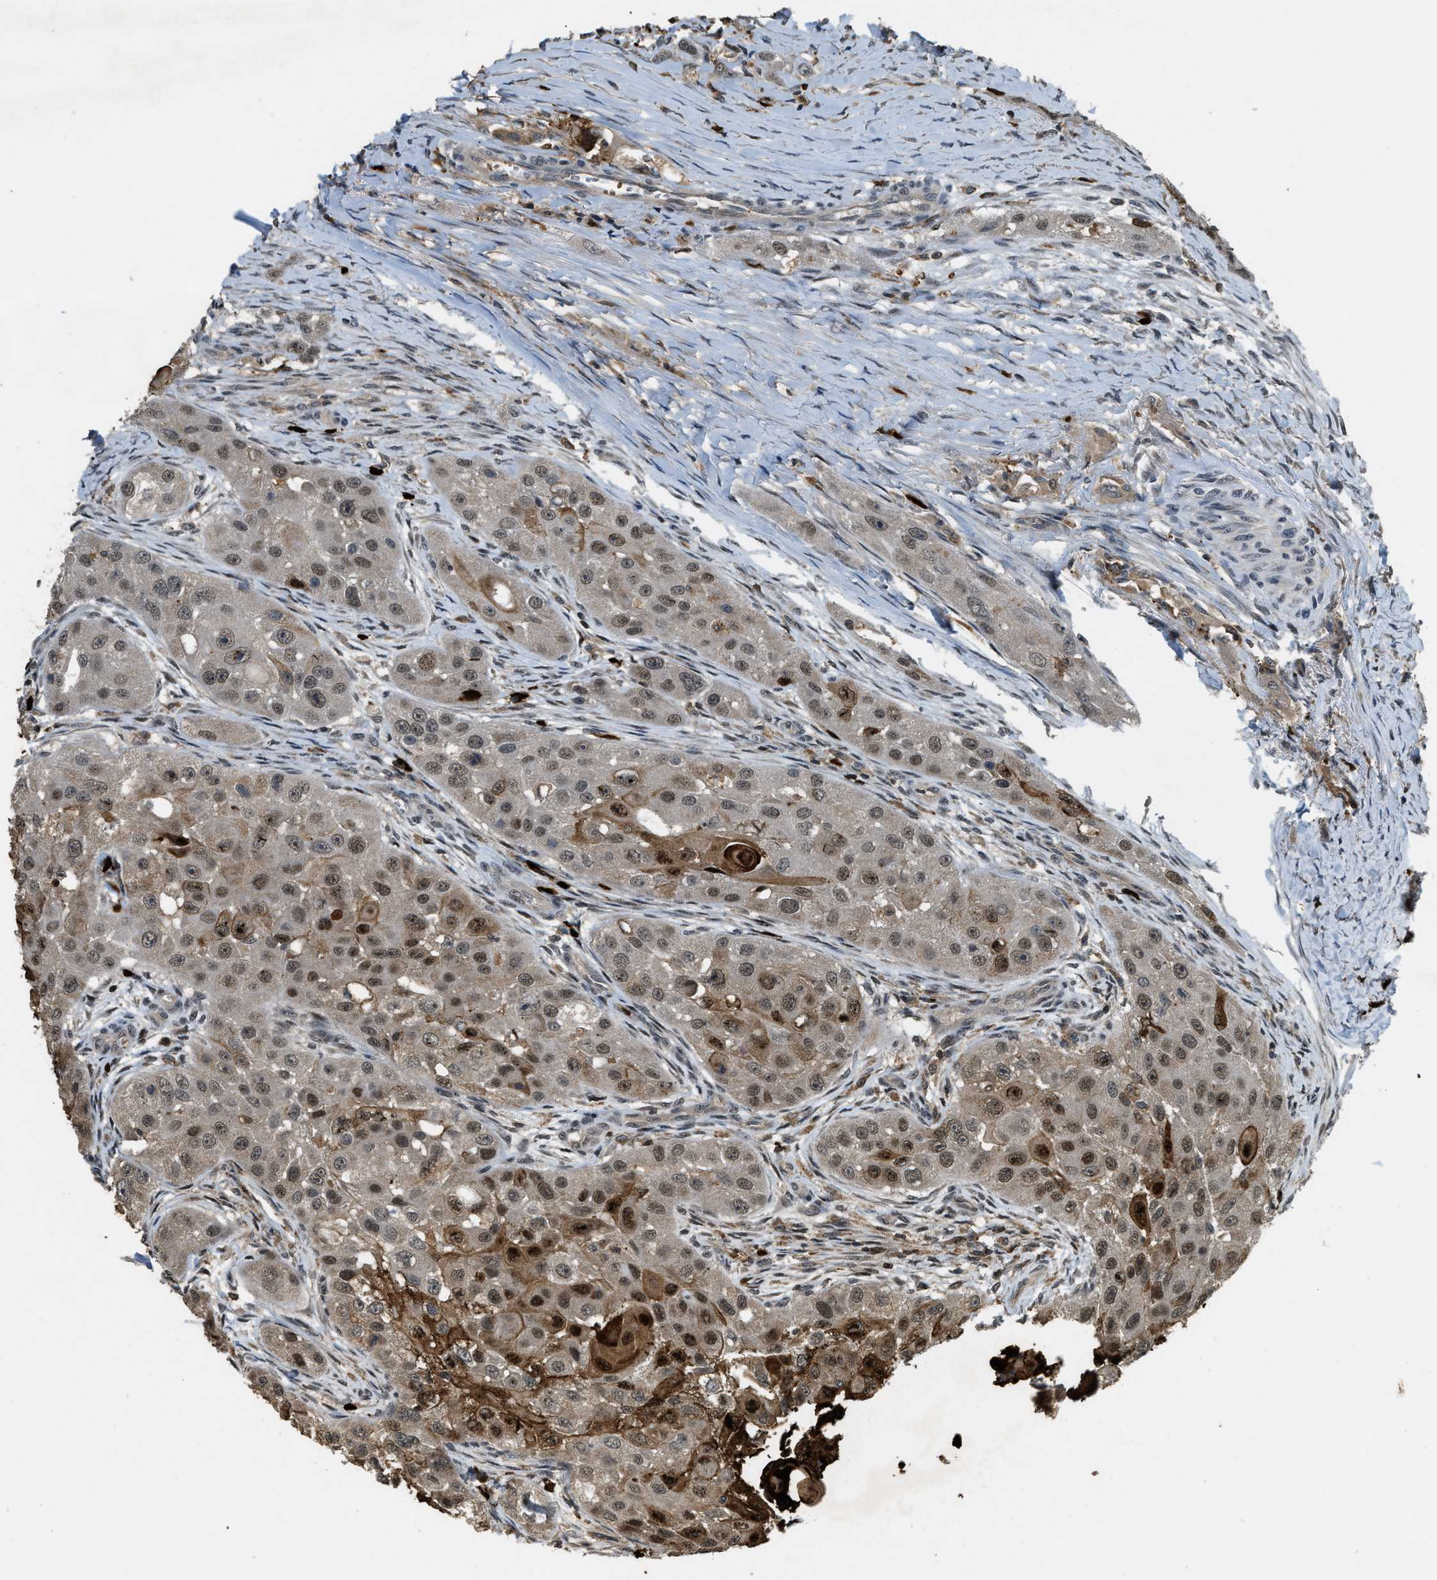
{"staining": {"intensity": "strong", "quantity": "25%-75%", "location": "cytoplasmic/membranous,nuclear"}, "tissue": "head and neck cancer", "cell_type": "Tumor cells", "image_type": "cancer", "snomed": [{"axis": "morphology", "description": "Normal tissue, NOS"}, {"axis": "morphology", "description": "Squamous cell carcinoma, NOS"}, {"axis": "topography", "description": "Skeletal muscle"}, {"axis": "topography", "description": "Head-Neck"}], "caption": "This is an image of IHC staining of squamous cell carcinoma (head and neck), which shows strong positivity in the cytoplasmic/membranous and nuclear of tumor cells.", "gene": "RNF141", "patient": {"sex": "male", "age": 51}}